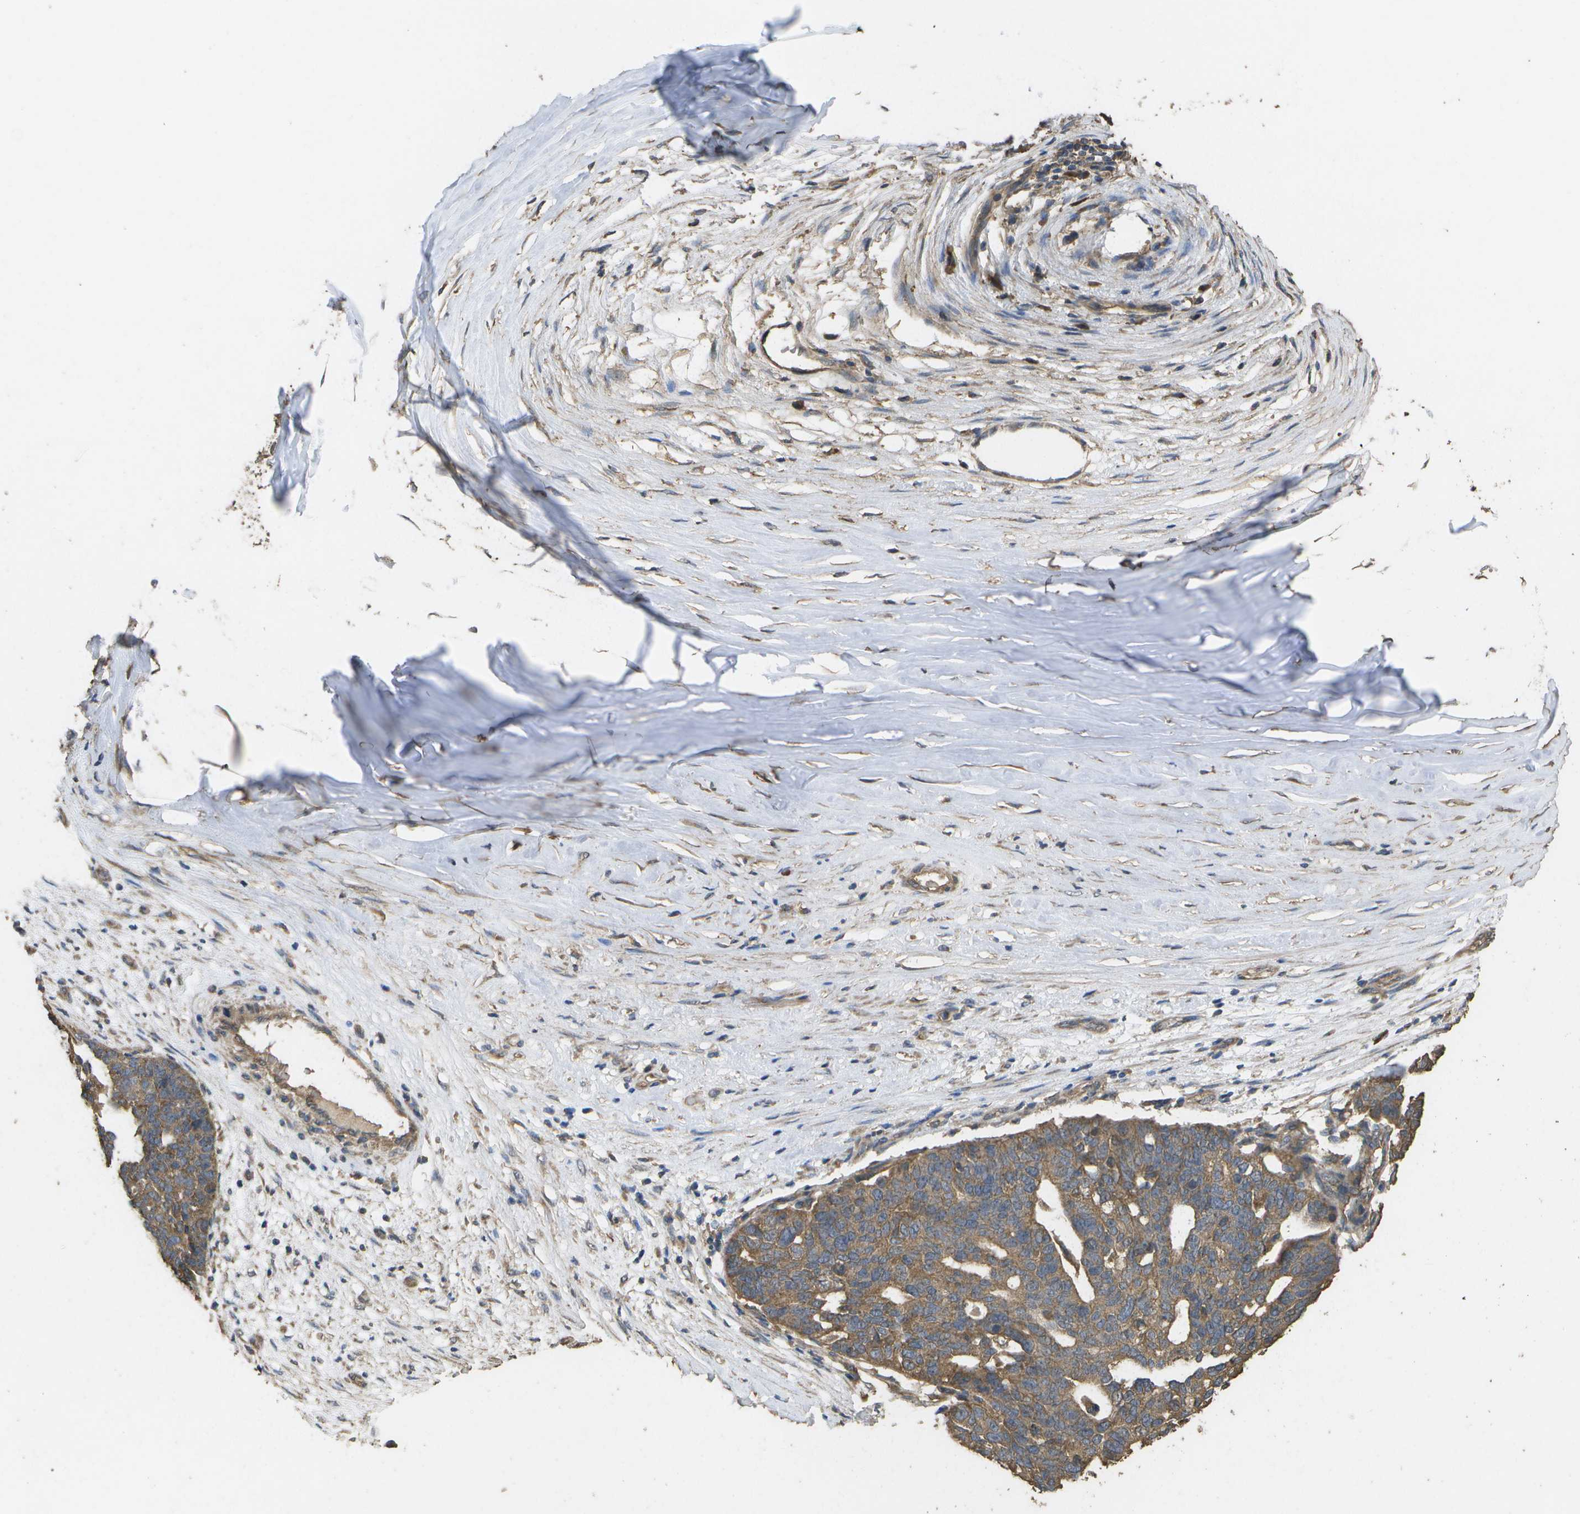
{"staining": {"intensity": "moderate", "quantity": ">75%", "location": "cytoplasmic/membranous"}, "tissue": "ovarian cancer", "cell_type": "Tumor cells", "image_type": "cancer", "snomed": [{"axis": "morphology", "description": "Cystadenocarcinoma, serous, NOS"}, {"axis": "topography", "description": "Ovary"}], "caption": "Protein expression by immunohistochemistry displays moderate cytoplasmic/membranous expression in approximately >75% of tumor cells in ovarian serous cystadenocarcinoma.", "gene": "SACS", "patient": {"sex": "female", "age": 59}}